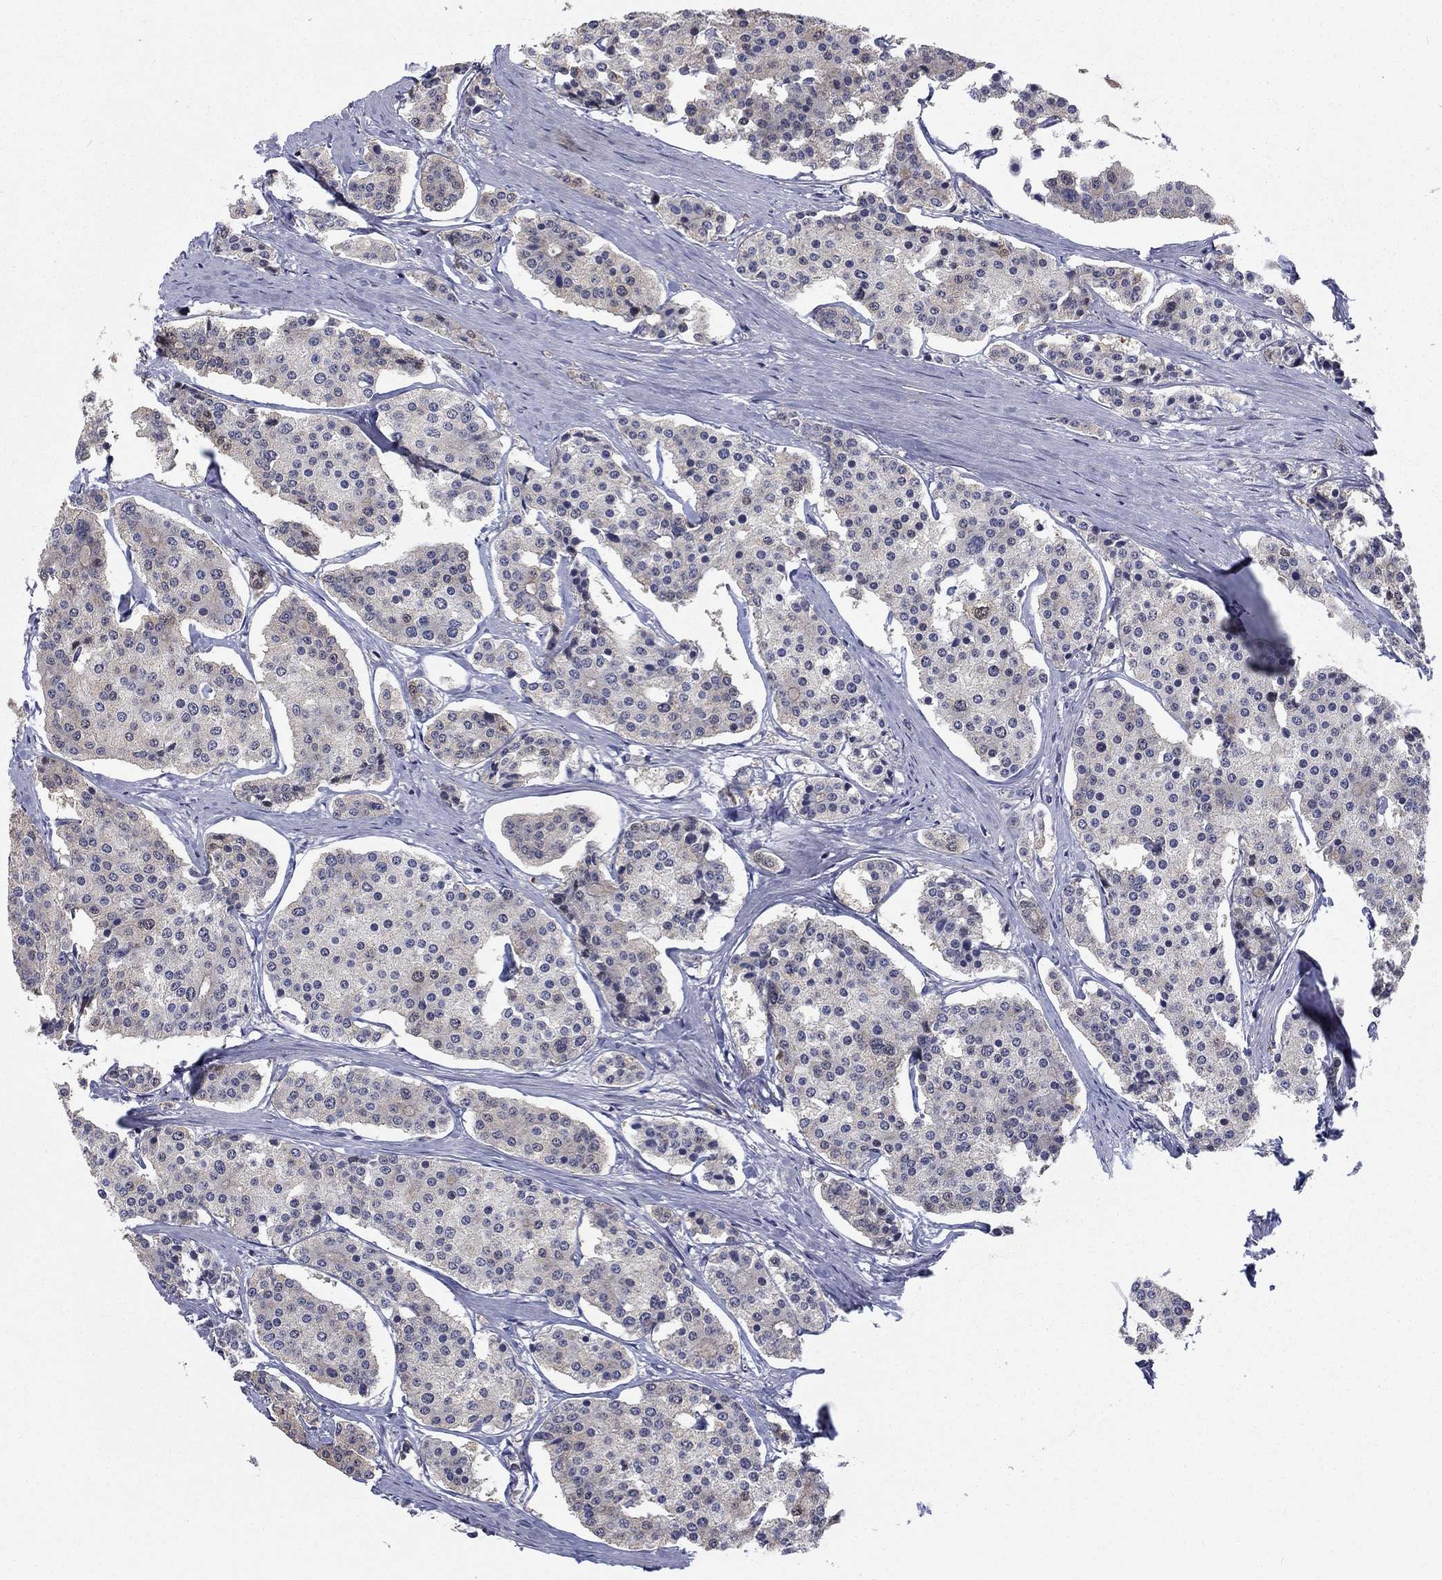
{"staining": {"intensity": "negative", "quantity": "none", "location": "none"}, "tissue": "carcinoid", "cell_type": "Tumor cells", "image_type": "cancer", "snomed": [{"axis": "morphology", "description": "Carcinoid, malignant, NOS"}, {"axis": "topography", "description": "Small intestine"}], "caption": "Malignant carcinoid was stained to show a protein in brown. There is no significant expression in tumor cells.", "gene": "KIF15", "patient": {"sex": "female", "age": 65}}